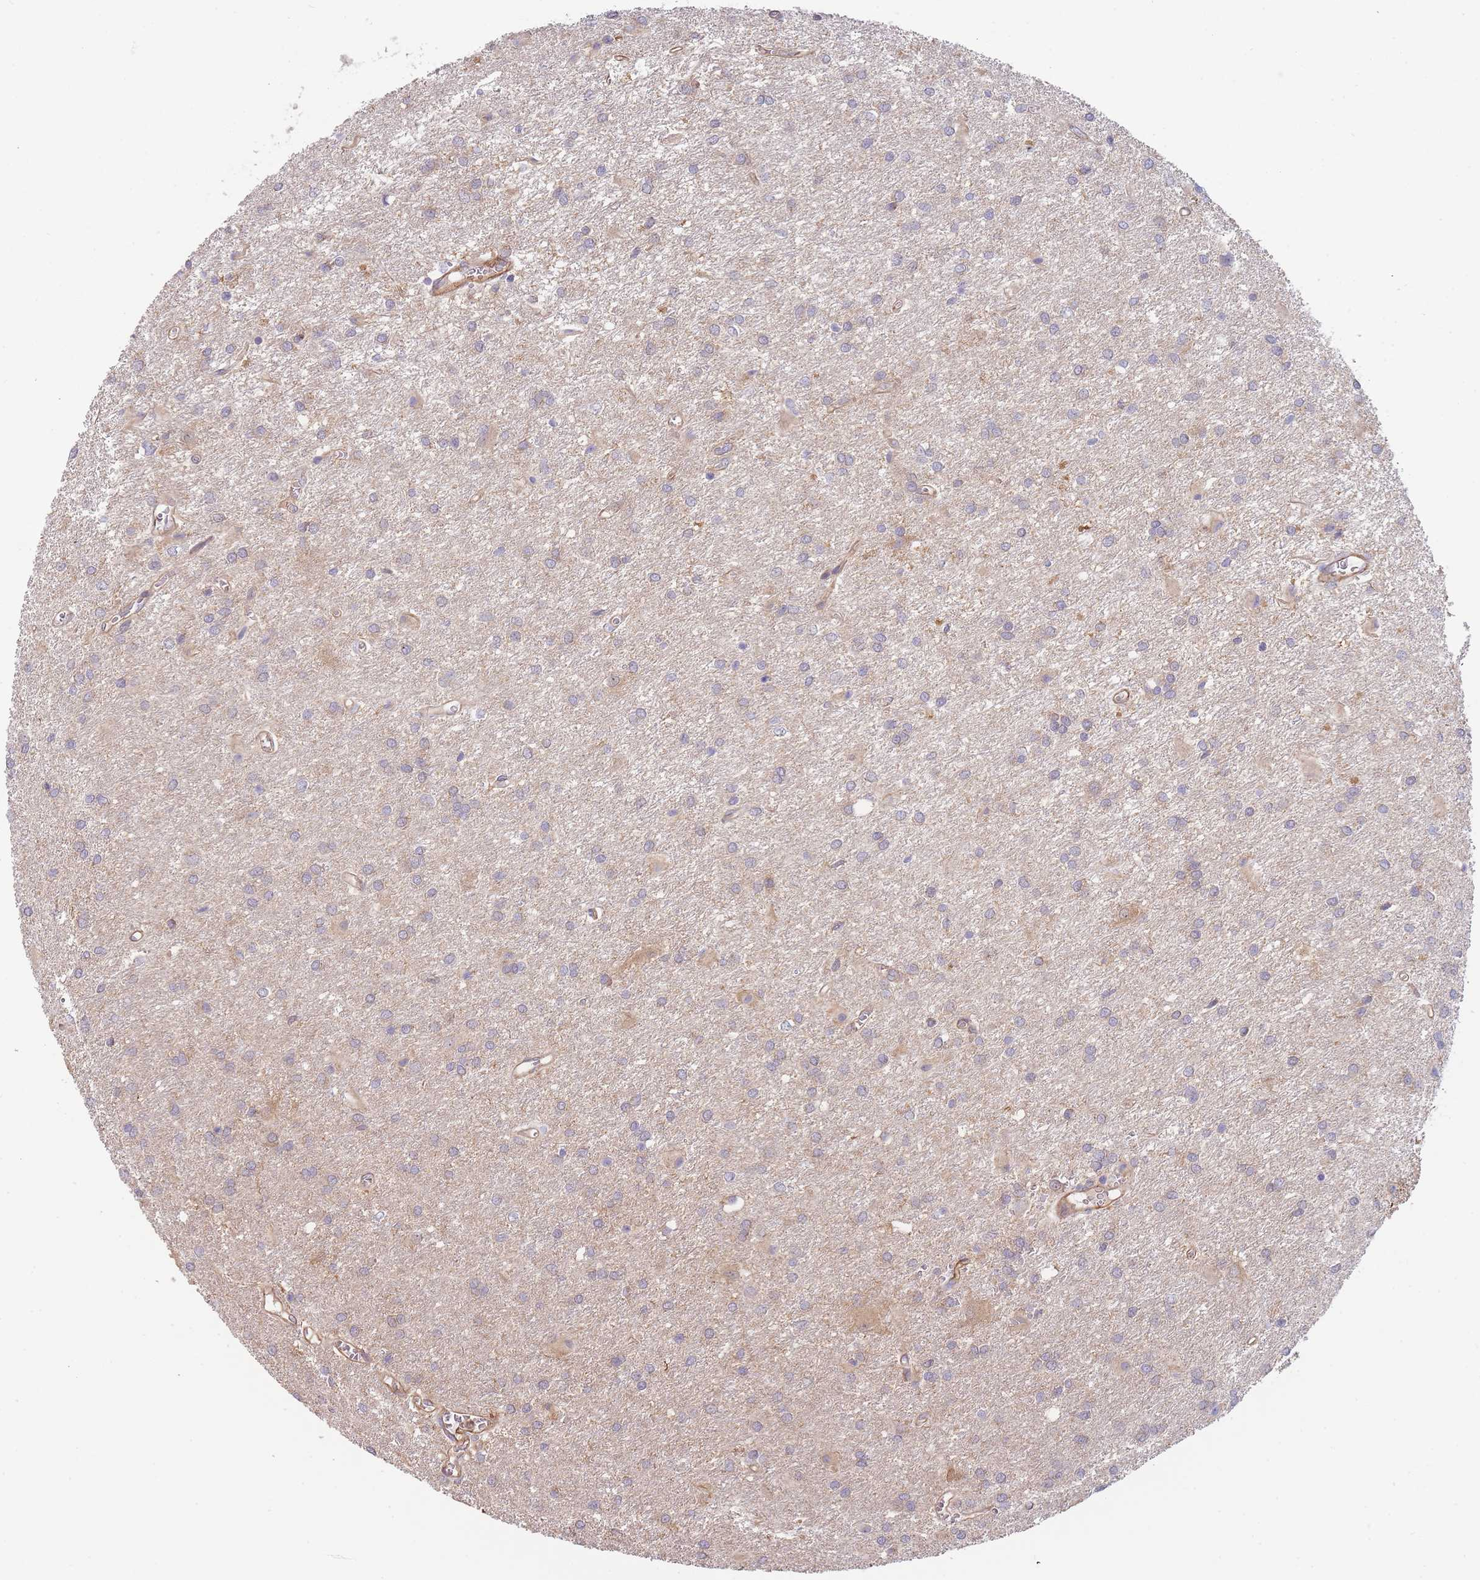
{"staining": {"intensity": "weak", "quantity": "25%-75%", "location": "cytoplasmic/membranous"}, "tissue": "glioma", "cell_type": "Tumor cells", "image_type": "cancer", "snomed": [{"axis": "morphology", "description": "Glioma, malignant, High grade"}, {"axis": "topography", "description": "Brain"}], "caption": "A high-resolution image shows immunohistochemistry (IHC) staining of glioma, which demonstrates weak cytoplasmic/membranous staining in about 25%-75% of tumor cells.", "gene": "NDUFAF5", "patient": {"sex": "female", "age": 50}}